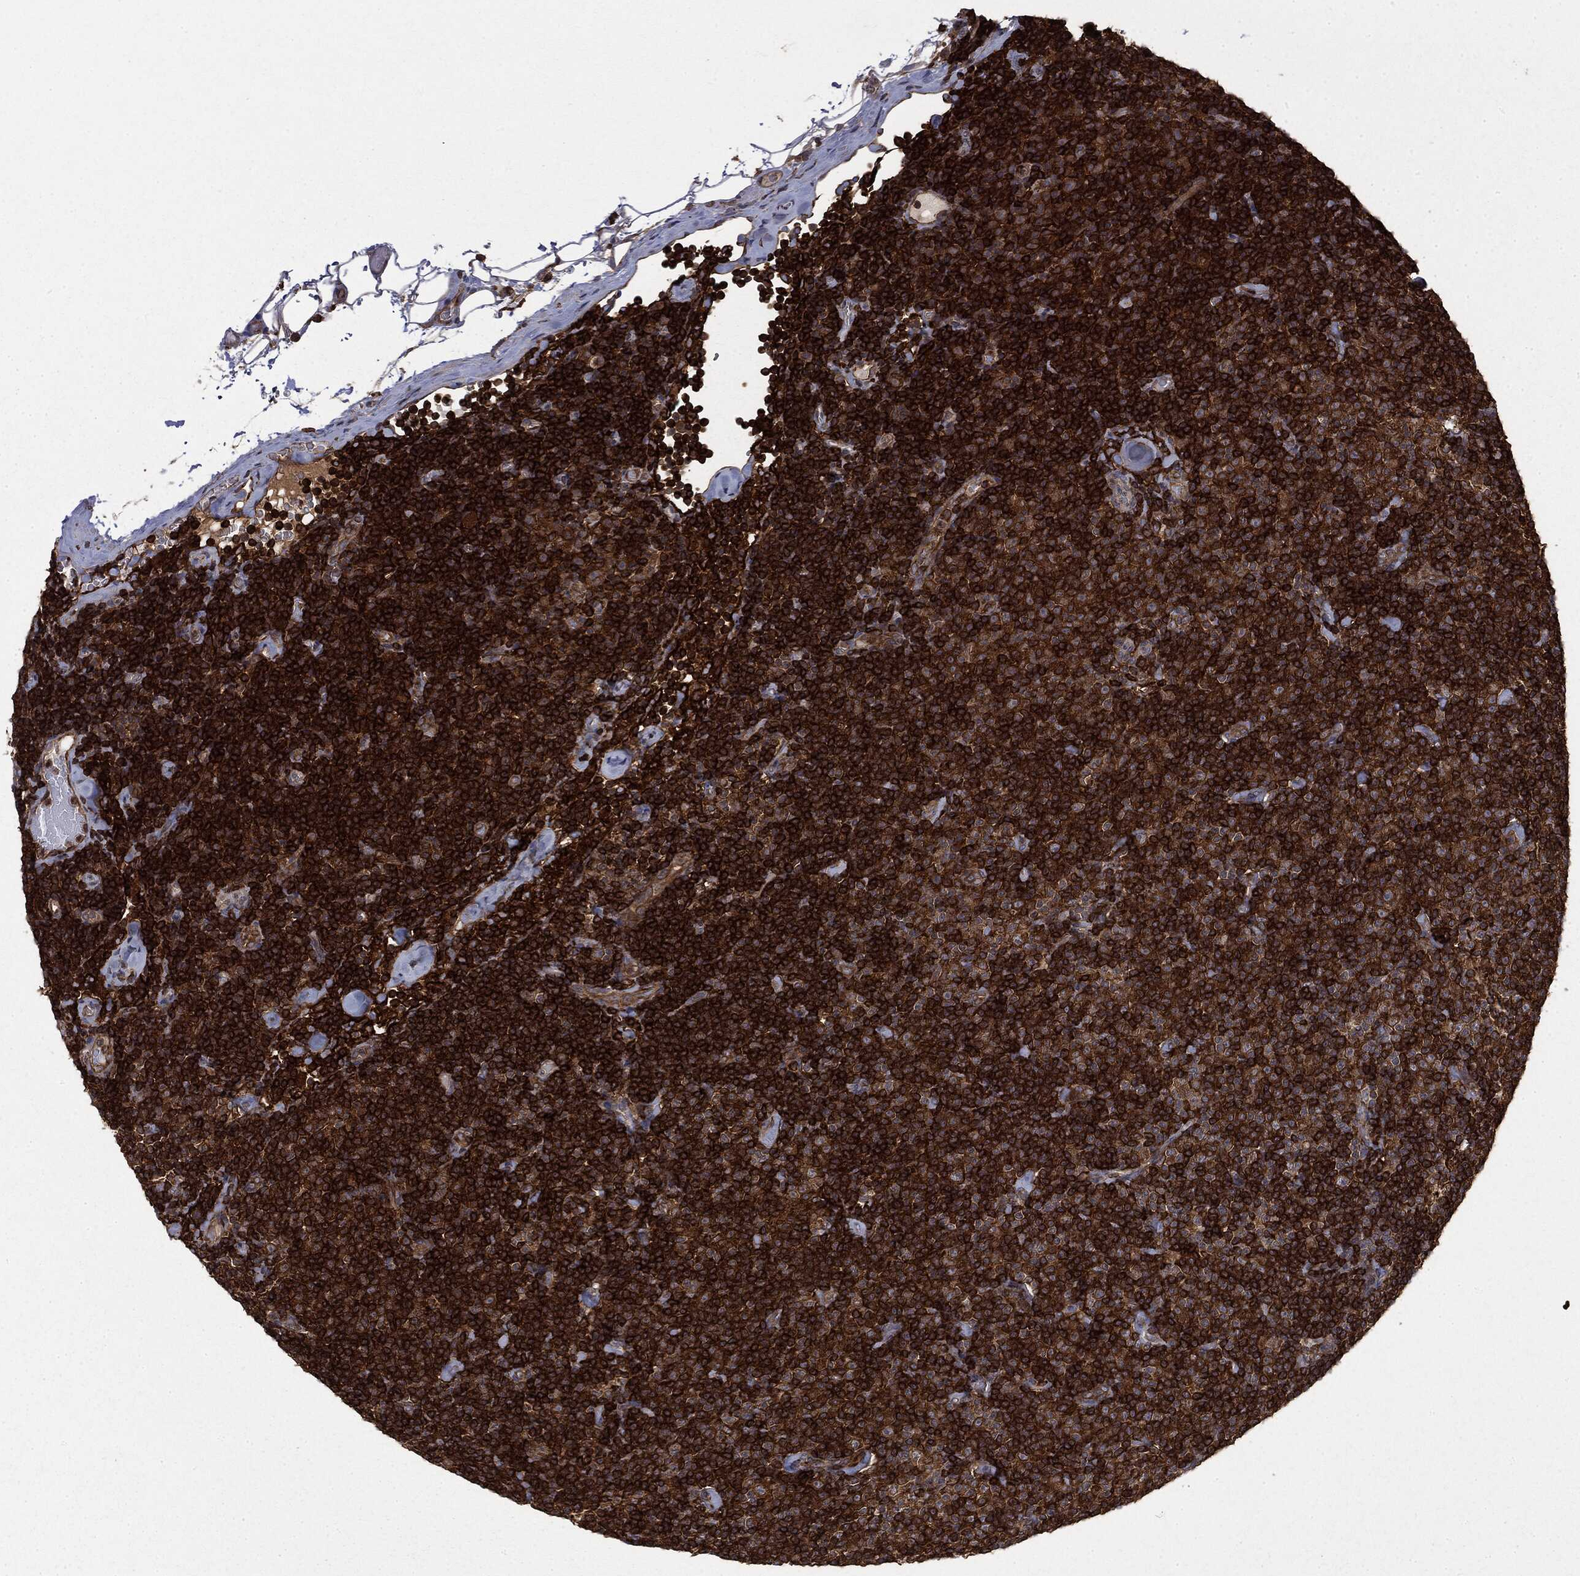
{"staining": {"intensity": "strong", "quantity": ">75%", "location": "cytoplasmic/membranous"}, "tissue": "lymphoma", "cell_type": "Tumor cells", "image_type": "cancer", "snomed": [{"axis": "morphology", "description": "Malignant lymphoma, non-Hodgkin's type, Low grade"}, {"axis": "topography", "description": "Lymph node"}], "caption": "DAB (3,3'-diaminobenzidine) immunohistochemical staining of human lymphoma reveals strong cytoplasmic/membranous protein staining in approximately >75% of tumor cells.", "gene": "SNX5", "patient": {"sex": "male", "age": 81}}